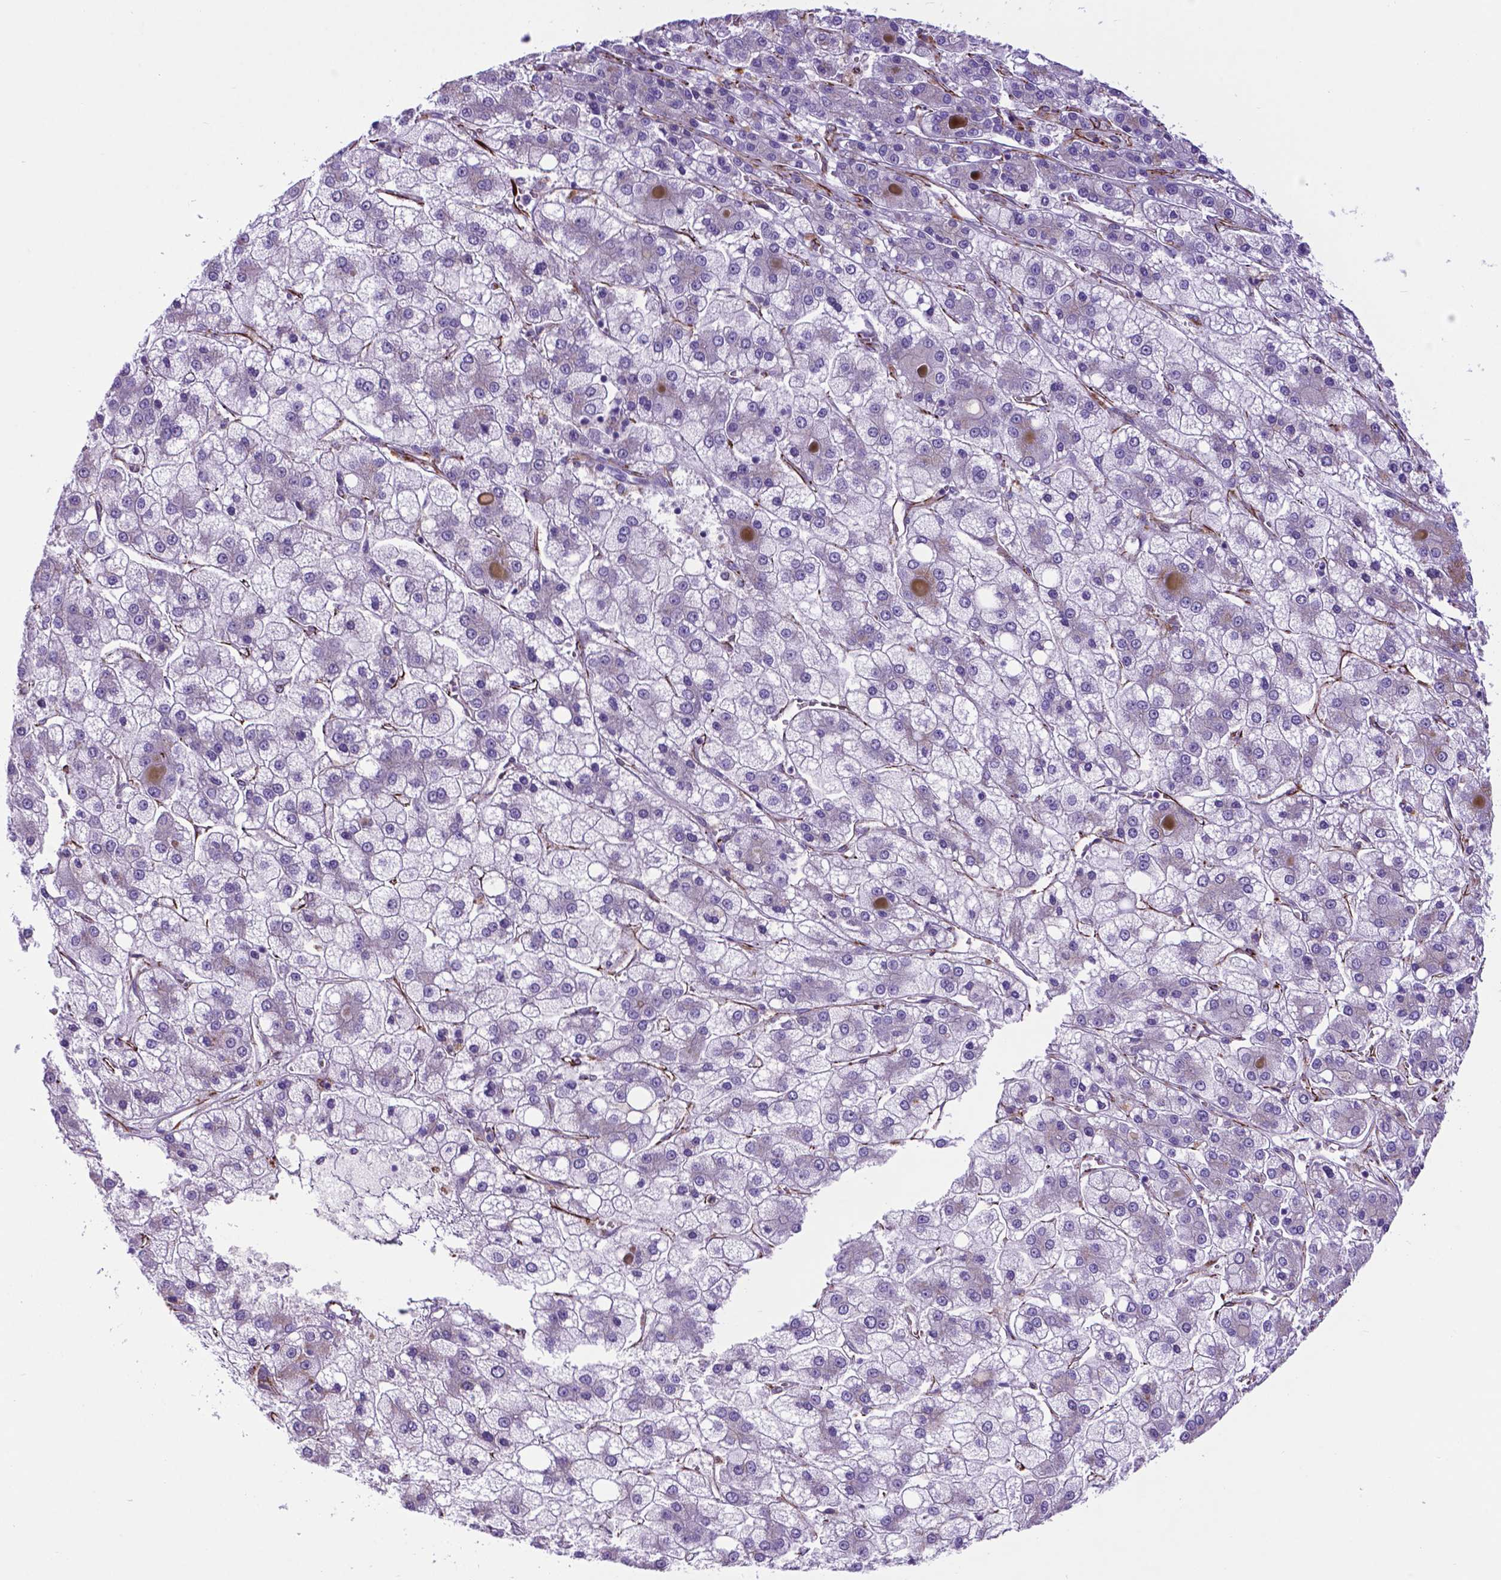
{"staining": {"intensity": "negative", "quantity": "none", "location": "none"}, "tissue": "liver cancer", "cell_type": "Tumor cells", "image_type": "cancer", "snomed": [{"axis": "morphology", "description": "Carcinoma, Hepatocellular, NOS"}, {"axis": "topography", "description": "Liver"}], "caption": "Tumor cells show no significant protein staining in liver cancer (hepatocellular carcinoma).", "gene": "LZTR1", "patient": {"sex": "male", "age": 73}}